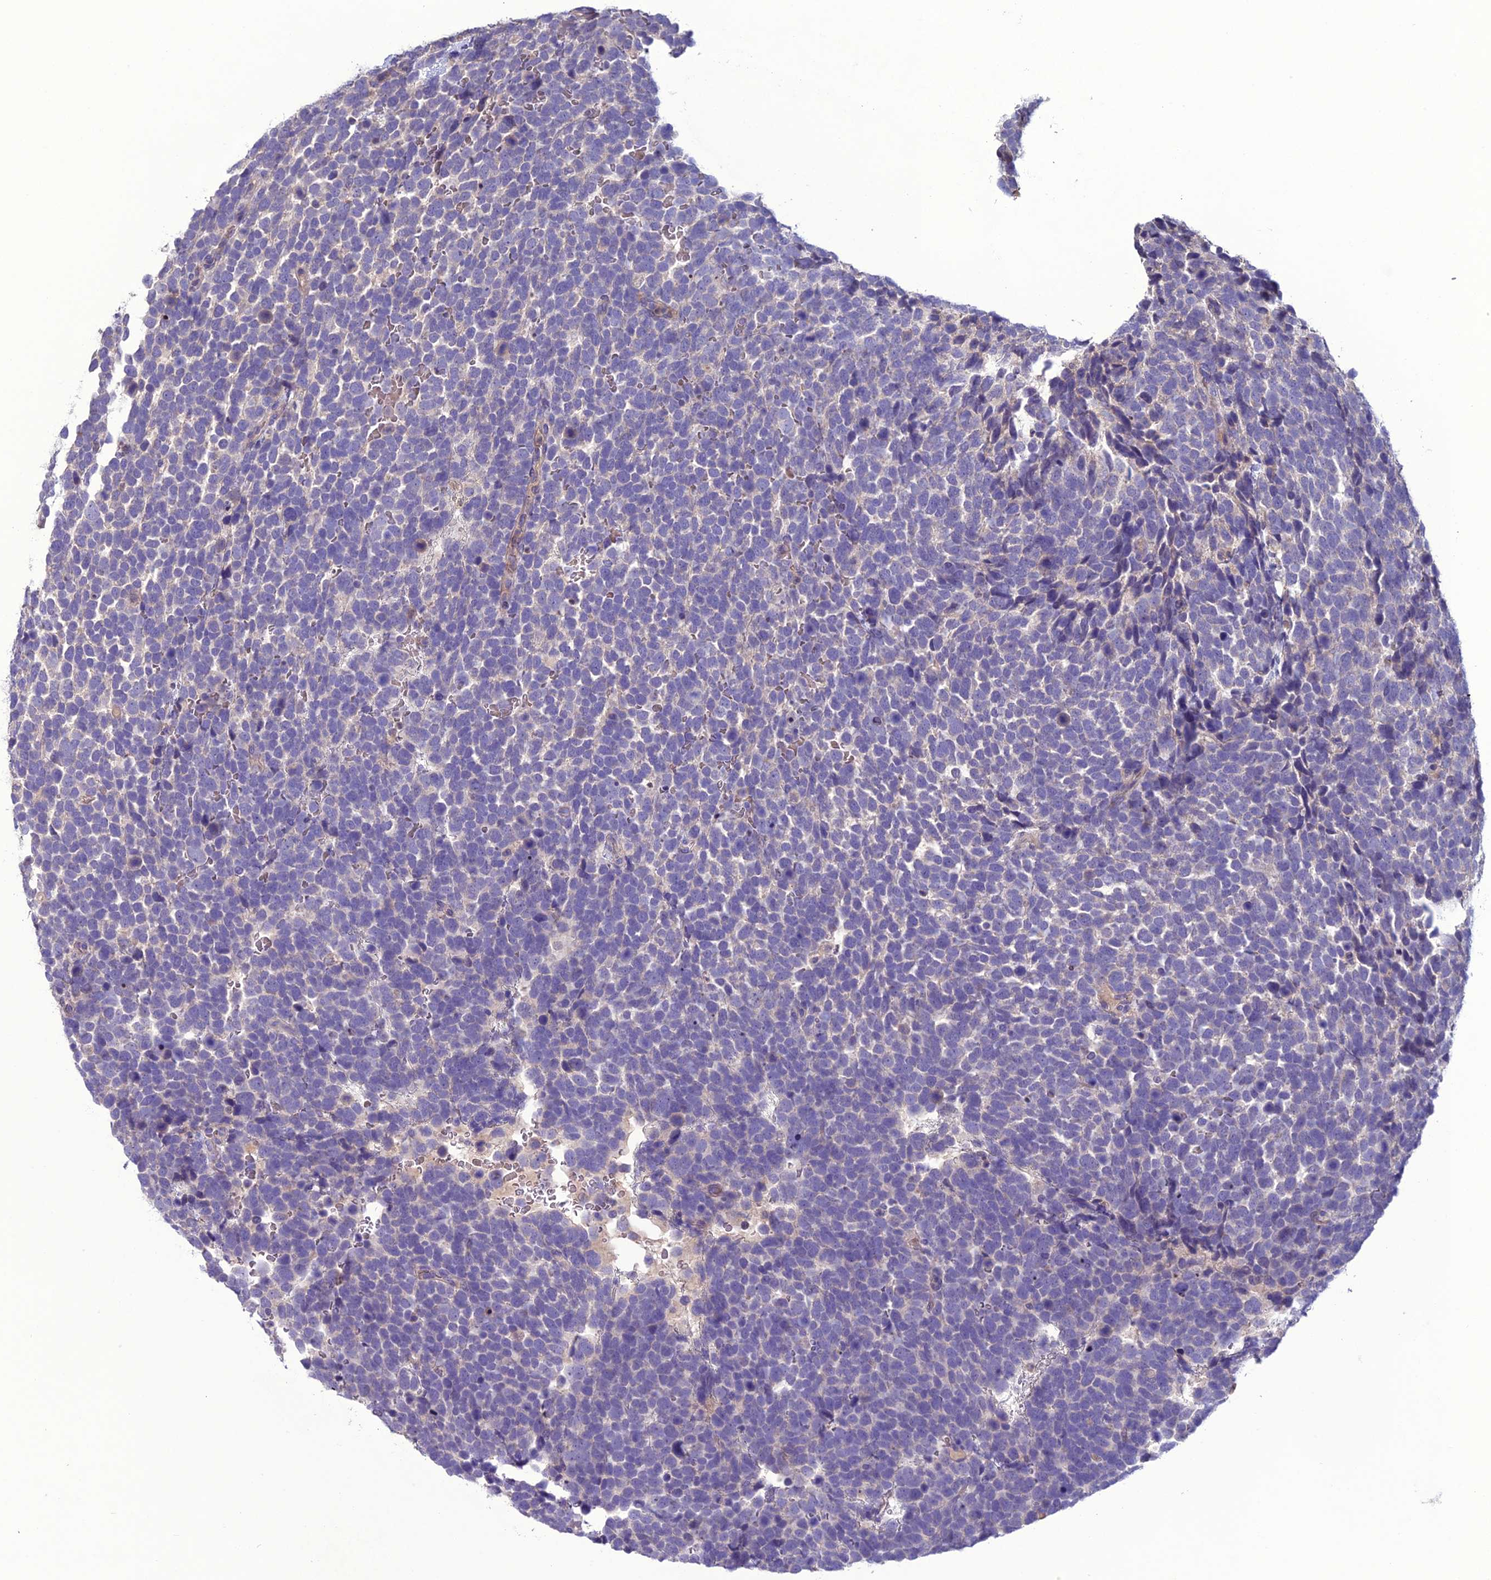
{"staining": {"intensity": "negative", "quantity": "none", "location": "none"}, "tissue": "urothelial cancer", "cell_type": "Tumor cells", "image_type": "cancer", "snomed": [{"axis": "morphology", "description": "Urothelial carcinoma, High grade"}, {"axis": "topography", "description": "Urinary bladder"}], "caption": "Protein analysis of urothelial cancer demonstrates no significant staining in tumor cells.", "gene": "C2orf76", "patient": {"sex": "female", "age": 82}}